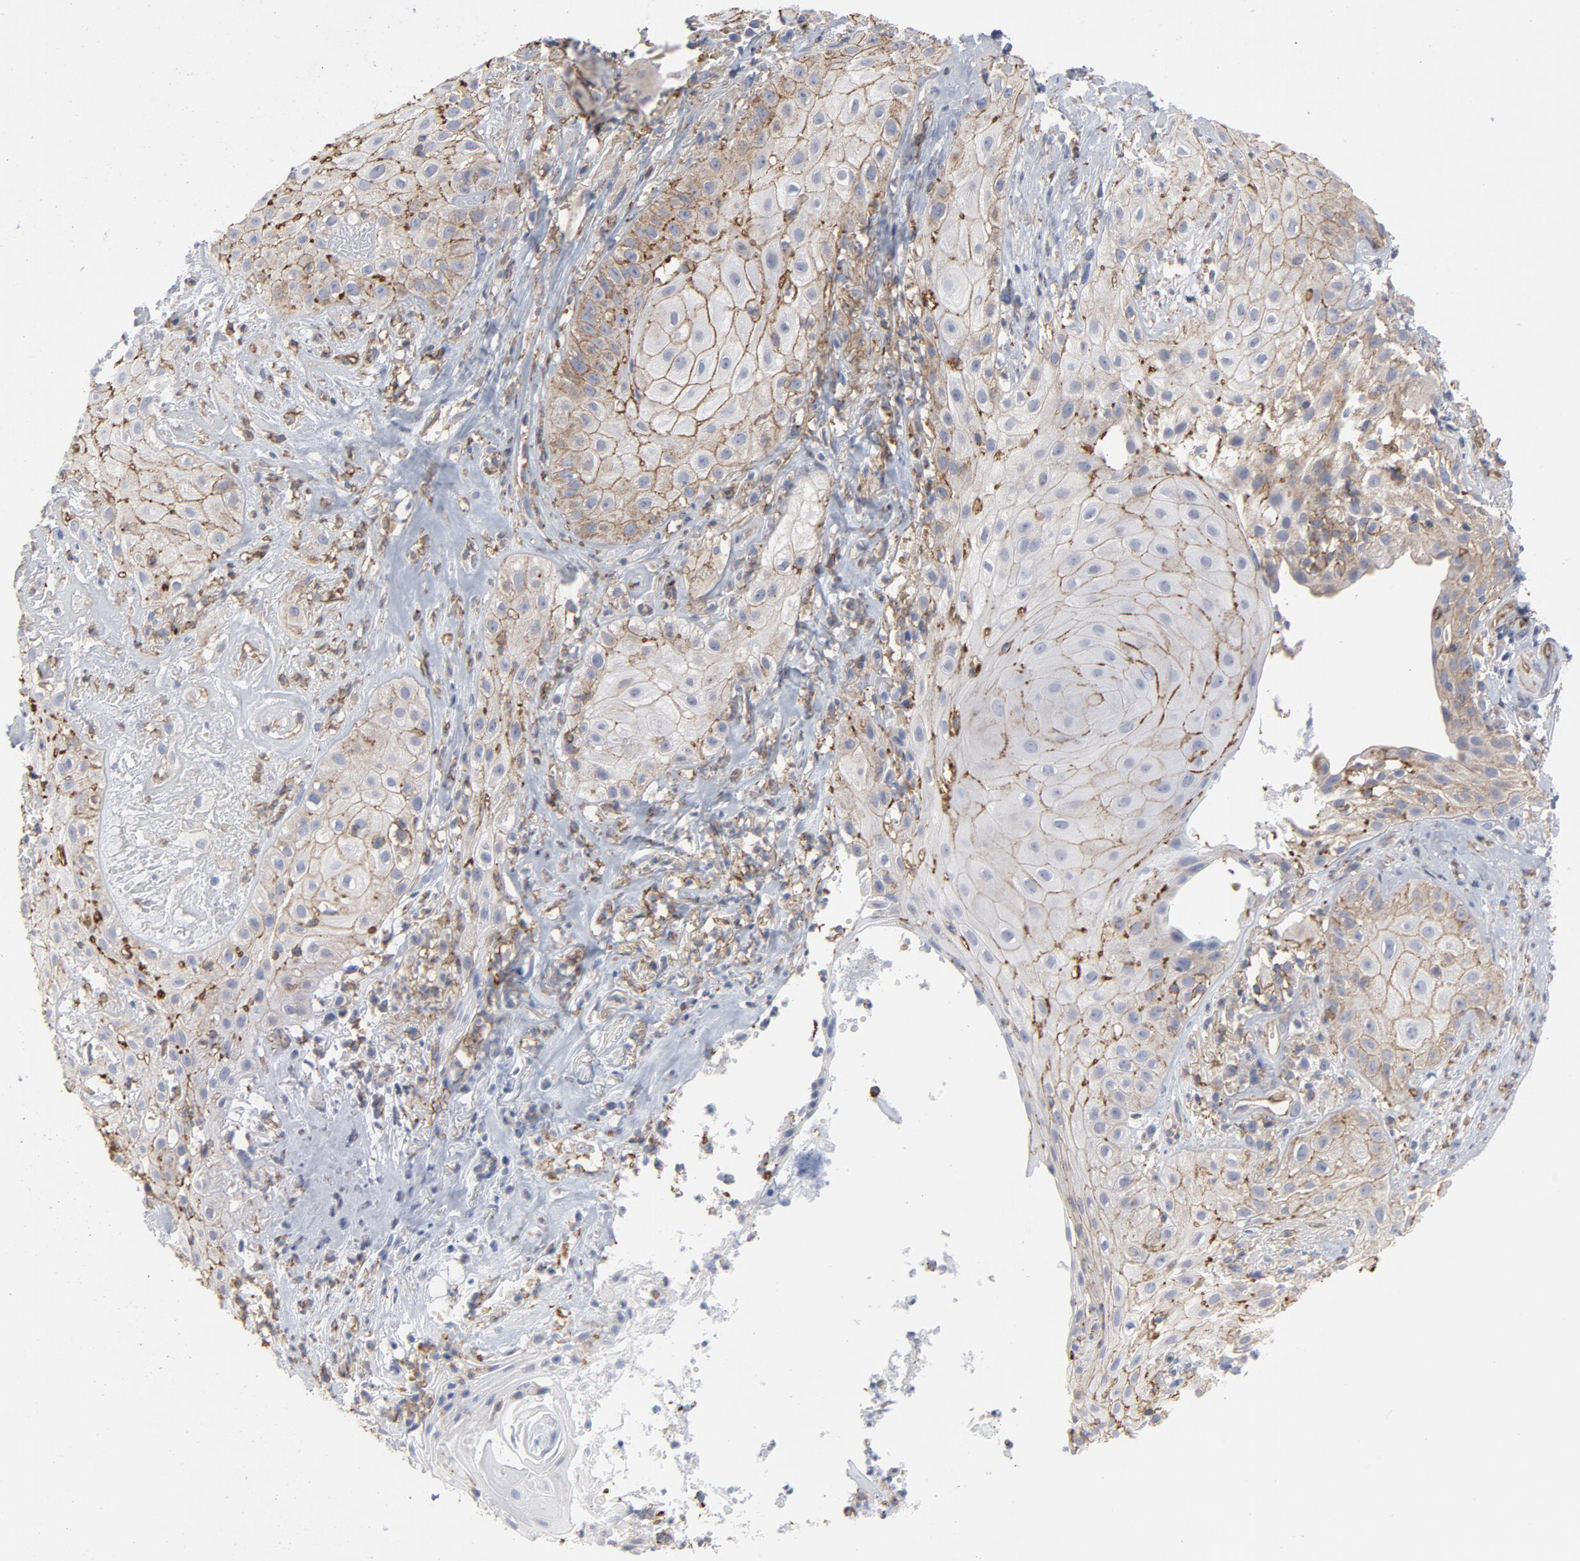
{"staining": {"intensity": "moderate", "quantity": "<25%", "location": "cytoplasmic/membranous"}, "tissue": "skin cancer", "cell_type": "Tumor cells", "image_type": "cancer", "snomed": [{"axis": "morphology", "description": "Squamous cell carcinoma, NOS"}, {"axis": "topography", "description": "Skin"}], "caption": "Human squamous cell carcinoma (skin) stained with a brown dye displays moderate cytoplasmic/membranous positive staining in approximately <25% of tumor cells.", "gene": "OXA1L", "patient": {"sex": "male", "age": 65}}